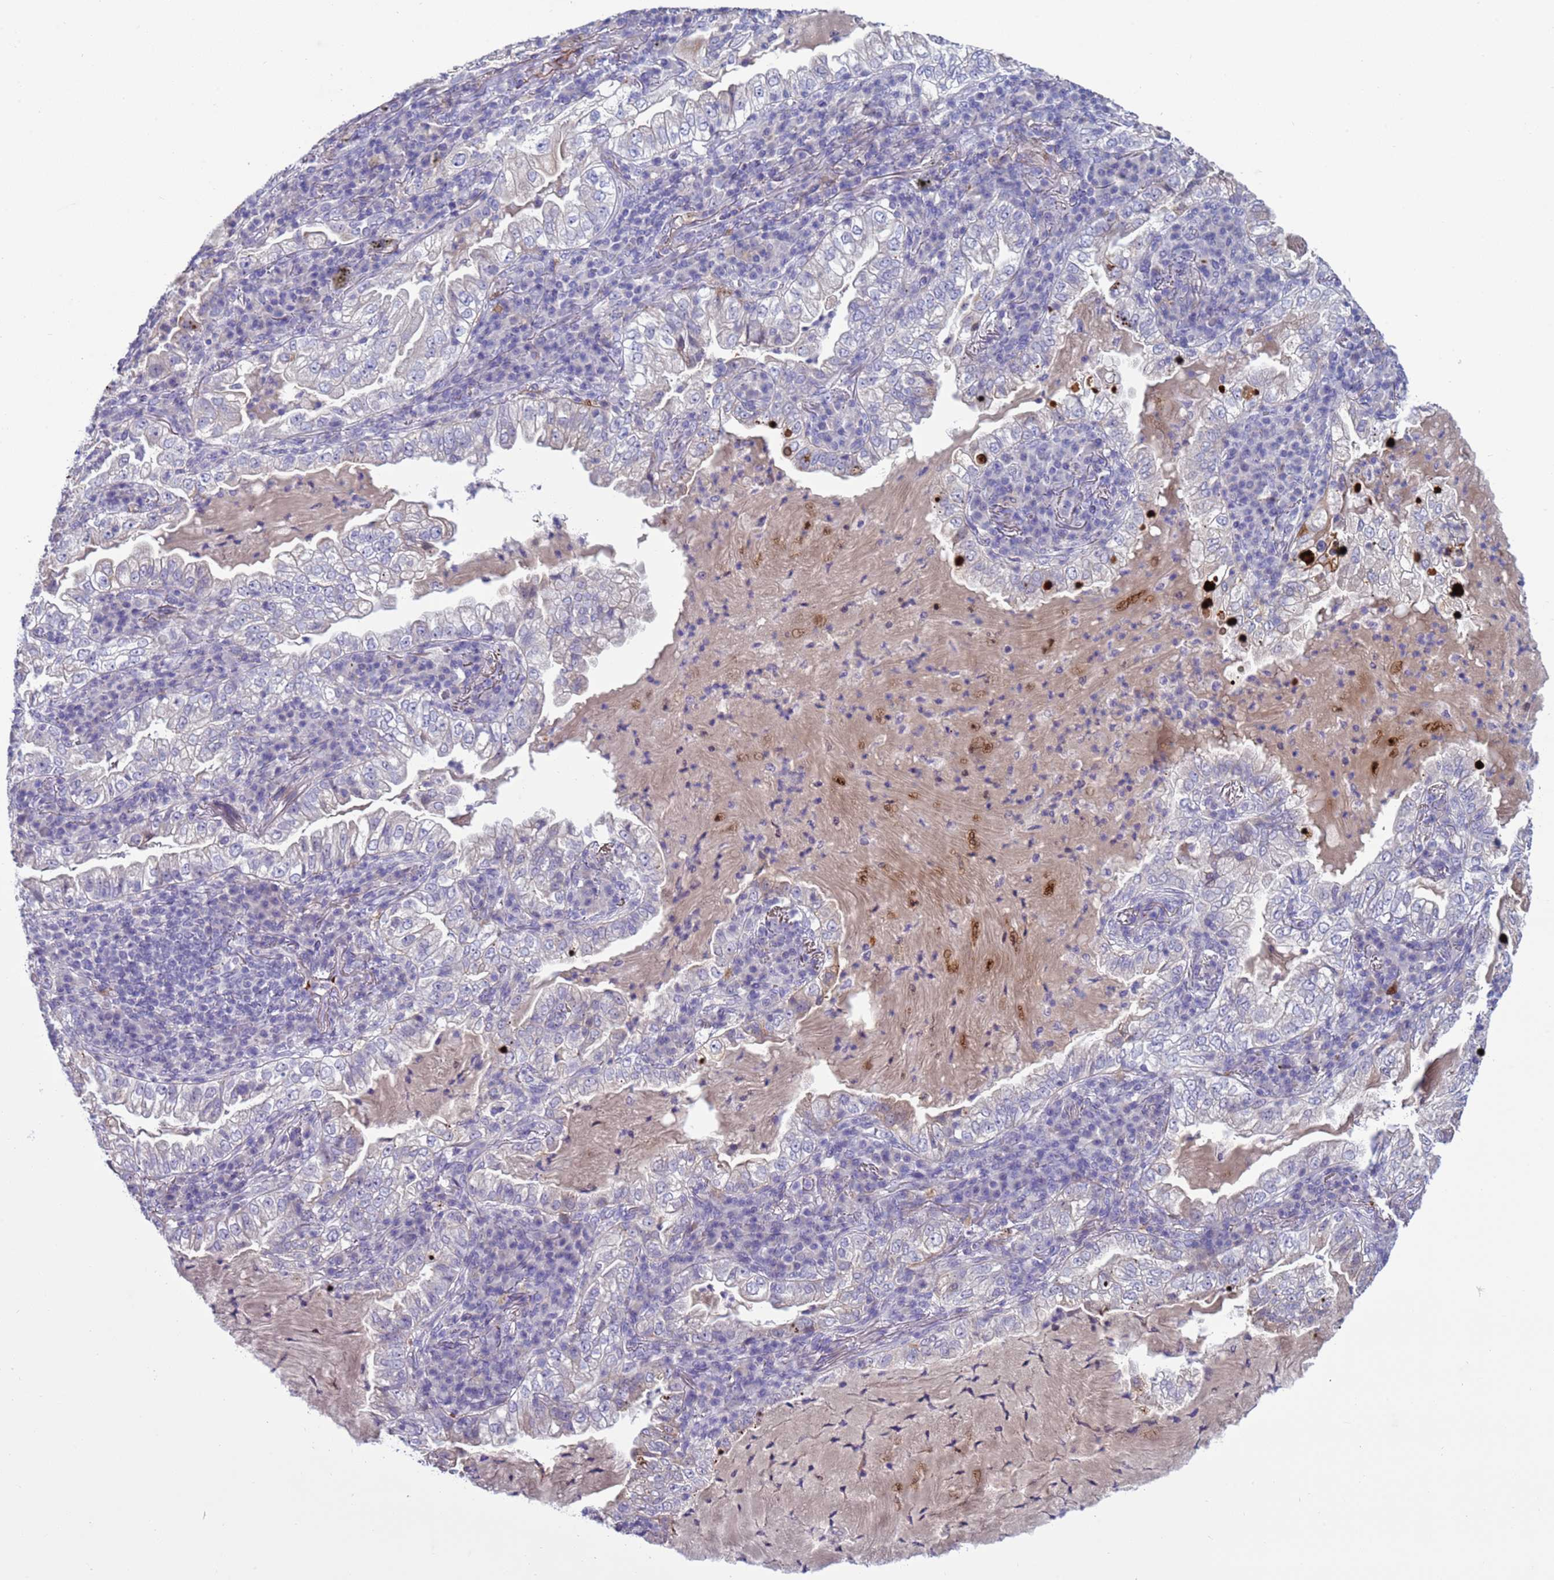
{"staining": {"intensity": "negative", "quantity": "none", "location": "none"}, "tissue": "lung cancer", "cell_type": "Tumor cells", "image_type": "cancer", "snomed": [{"axis": "morphology", "description": "Adenocarcinoma, NOS"}, {"axis": "topography", "description": "Lung"}], "caption": "The immunohistochemistry (IHC) micrograph has no significant positivity in tumor cells of lung cancer (adenocarcinoma) tissue.", "gene": "TRIM51", "patient": {"sex": "female", "age": 73}}